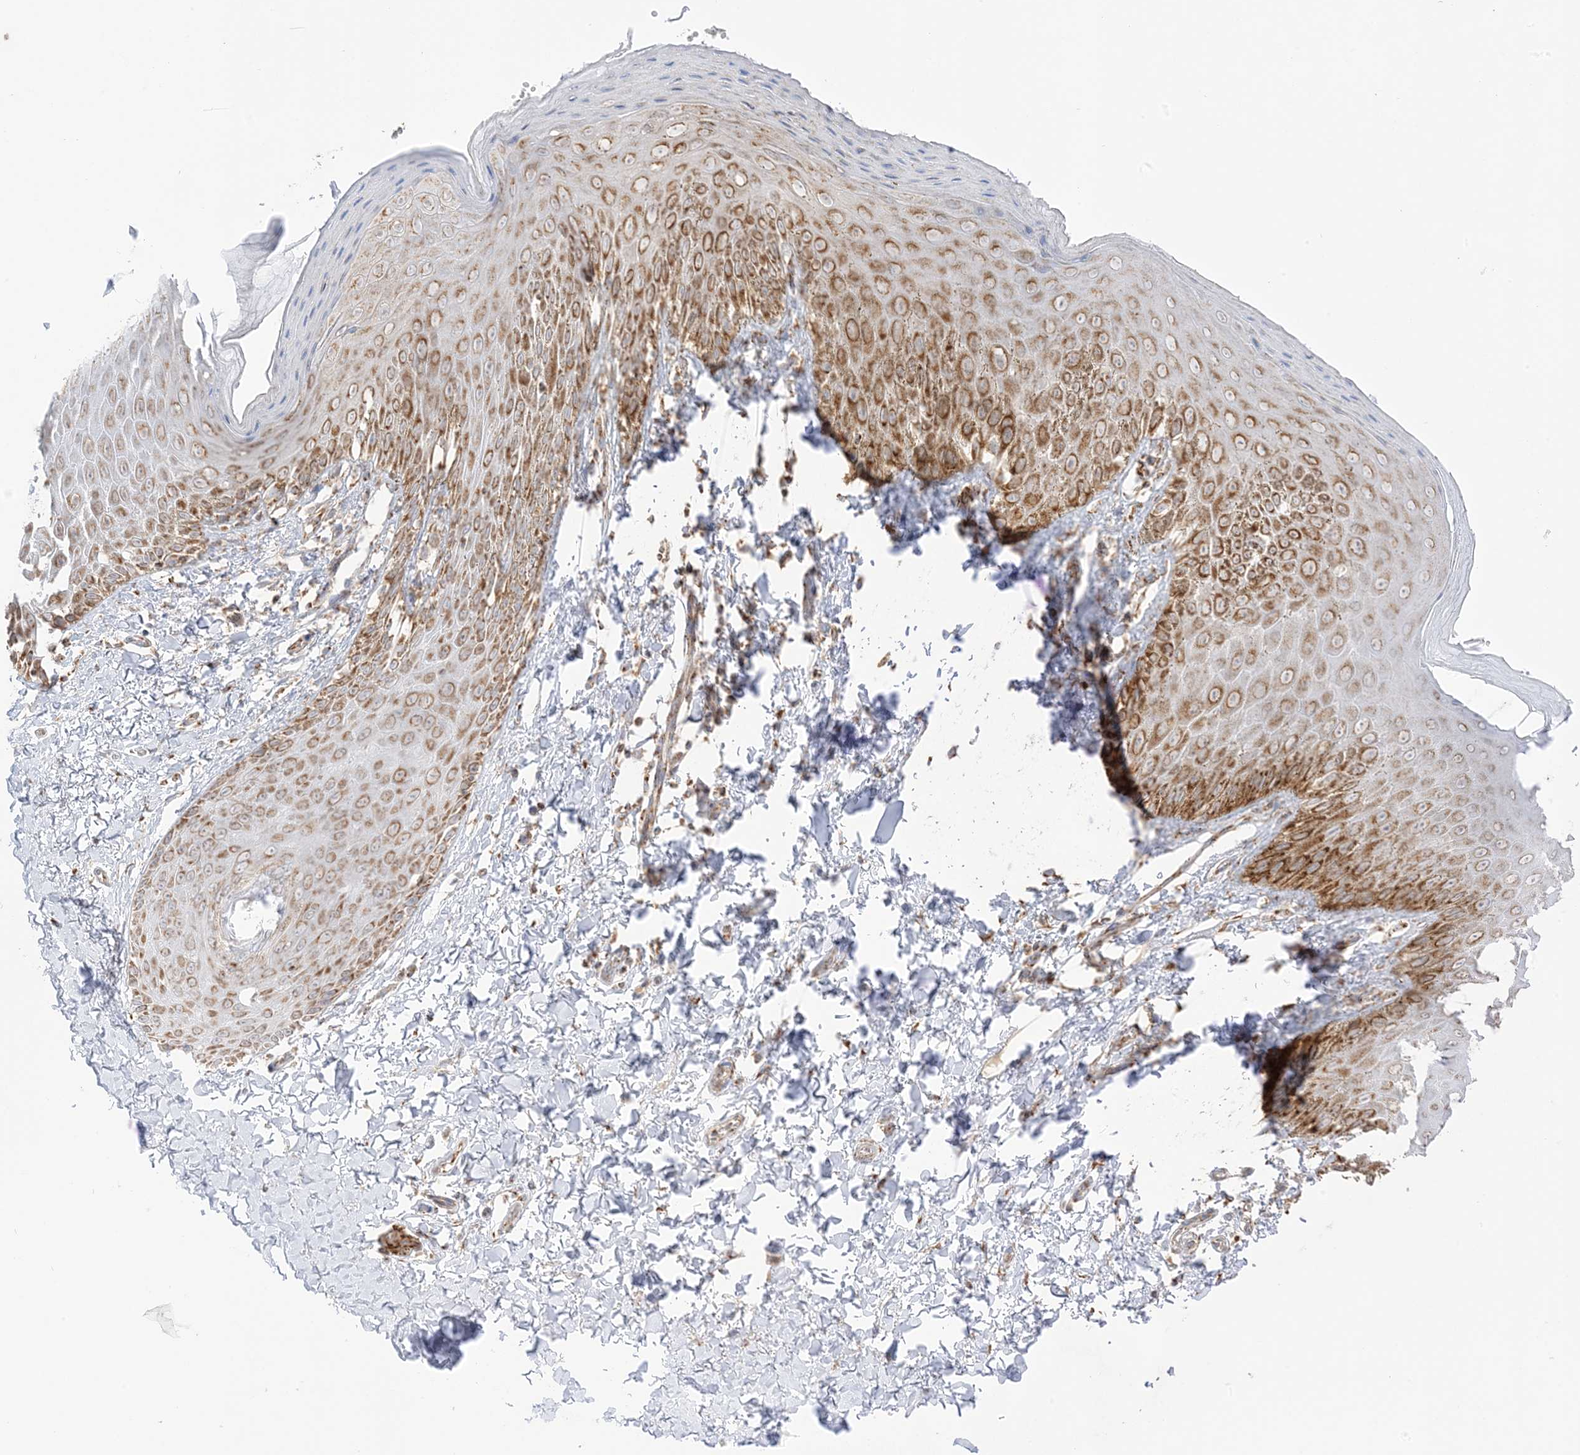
{"staining": {"intensity": "strong", "quantity": ">75%", "location": "cytoplasmic/membranous"}, "tissue": "skin", "cell_type": "Epidermal cells", "image_type": "normal", "snomed": [{"axis": "morphology", "description": "Normal tissue, NOS"}, {"axis": "topography", "description": "Anal"}], "caption": "Protein staining of normal skin exhibits strong cytoplasmic/membranous positivity in approximately >75% of epidermal cells.", "gene": "SLC25A12", "patient": {"sex": "male", "age": 44}}